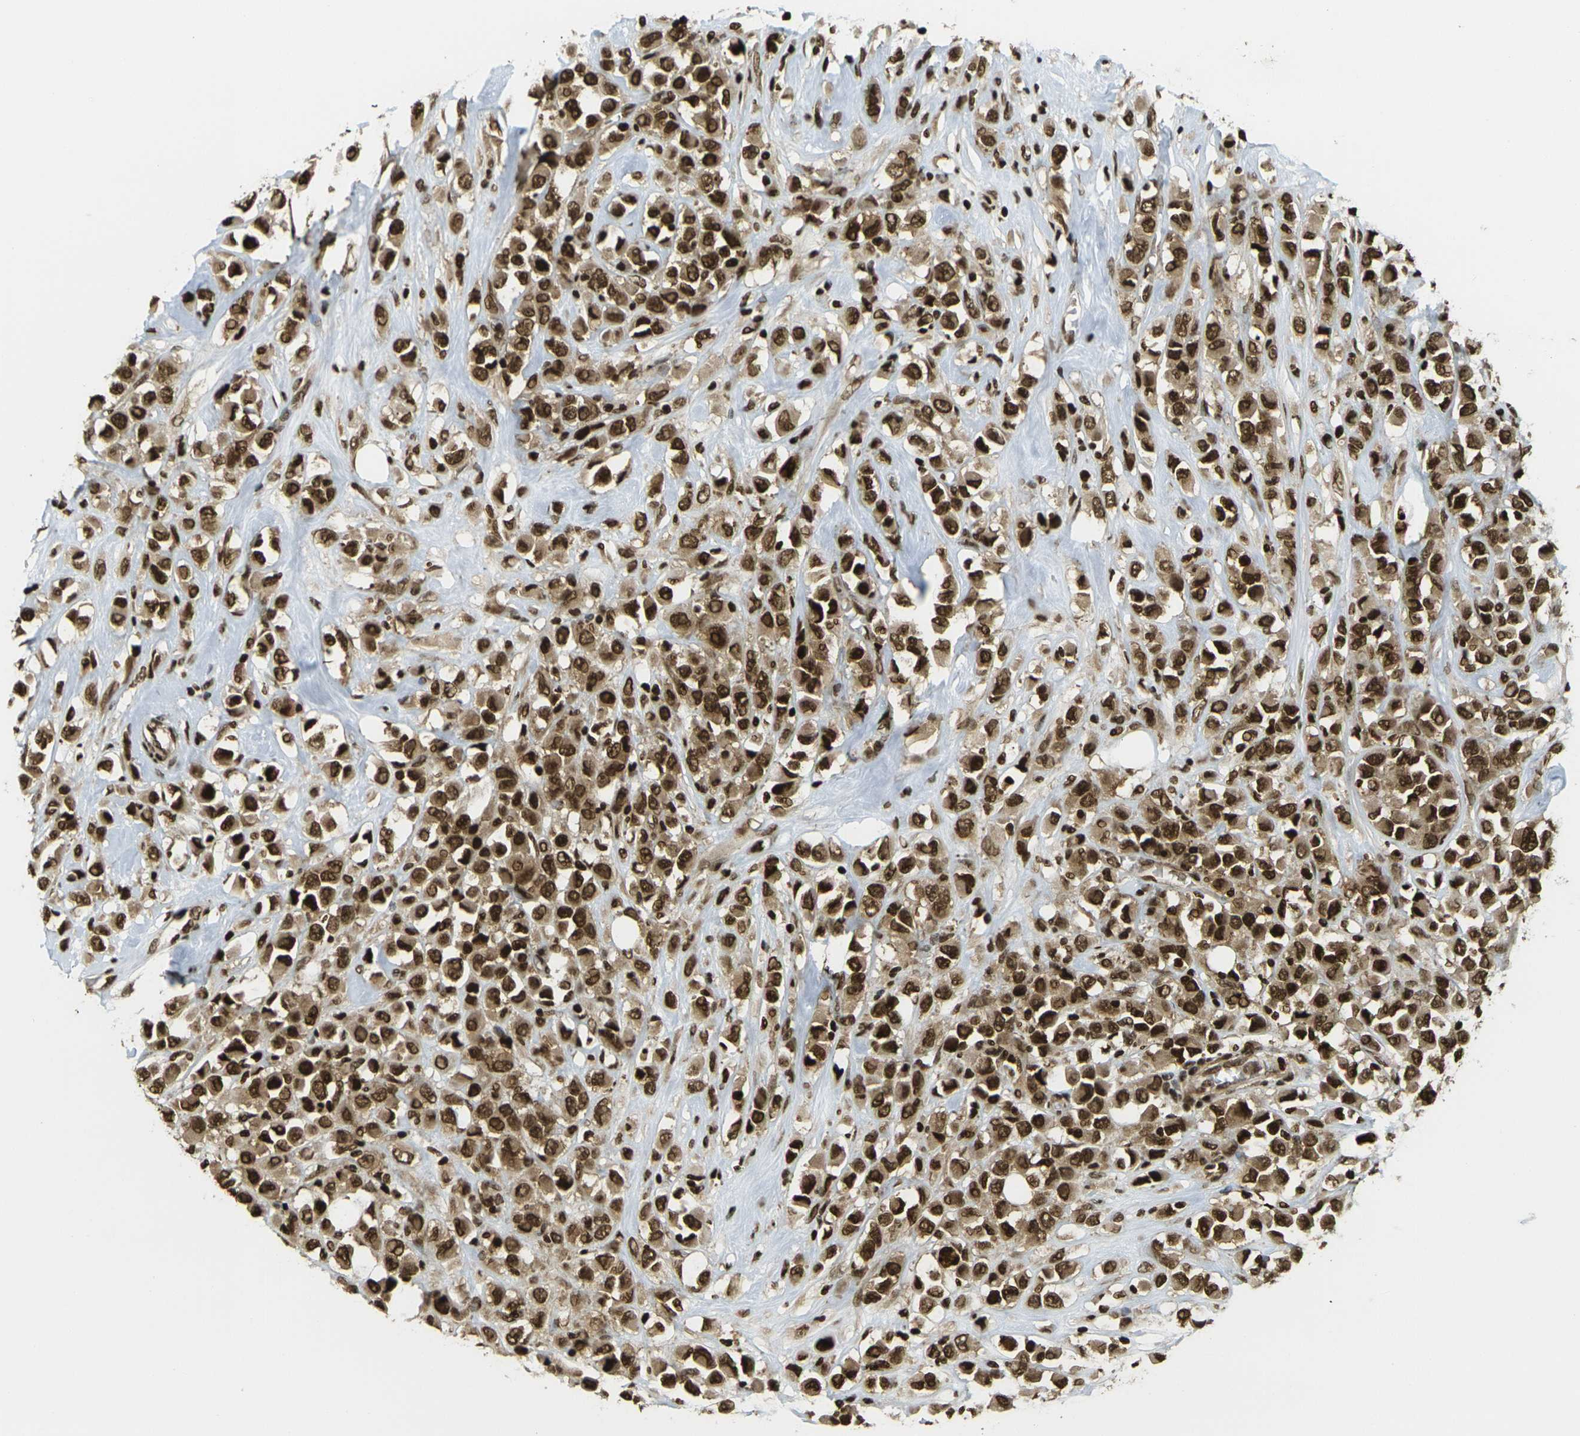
{"staining": {"intensity": "strong", "quantity": ">75%", "location": "cytoplasmic/membranous,nuclear"}, "tissue": "breast cancer", "cell_type": "Tumor cells", "image_type": "cancer", "snomed": [{"axis": "morphology", "description": "Duct carcinoma"}, {"axis": "topography", "description": "Breast"}], "caption": "Protein staining shows strong cytoplasmic/membranous and nuclear positivity in approximately >75% of tumor cells in breast cancer. Using DAB (3,3'-diaminobenzidine) (brown) and hematoxylin (blue) stains, captured at high magnification using brightfield microscopy.", "gene": "RUVBL2", "patient": {"sex": "female", "age": 61}}